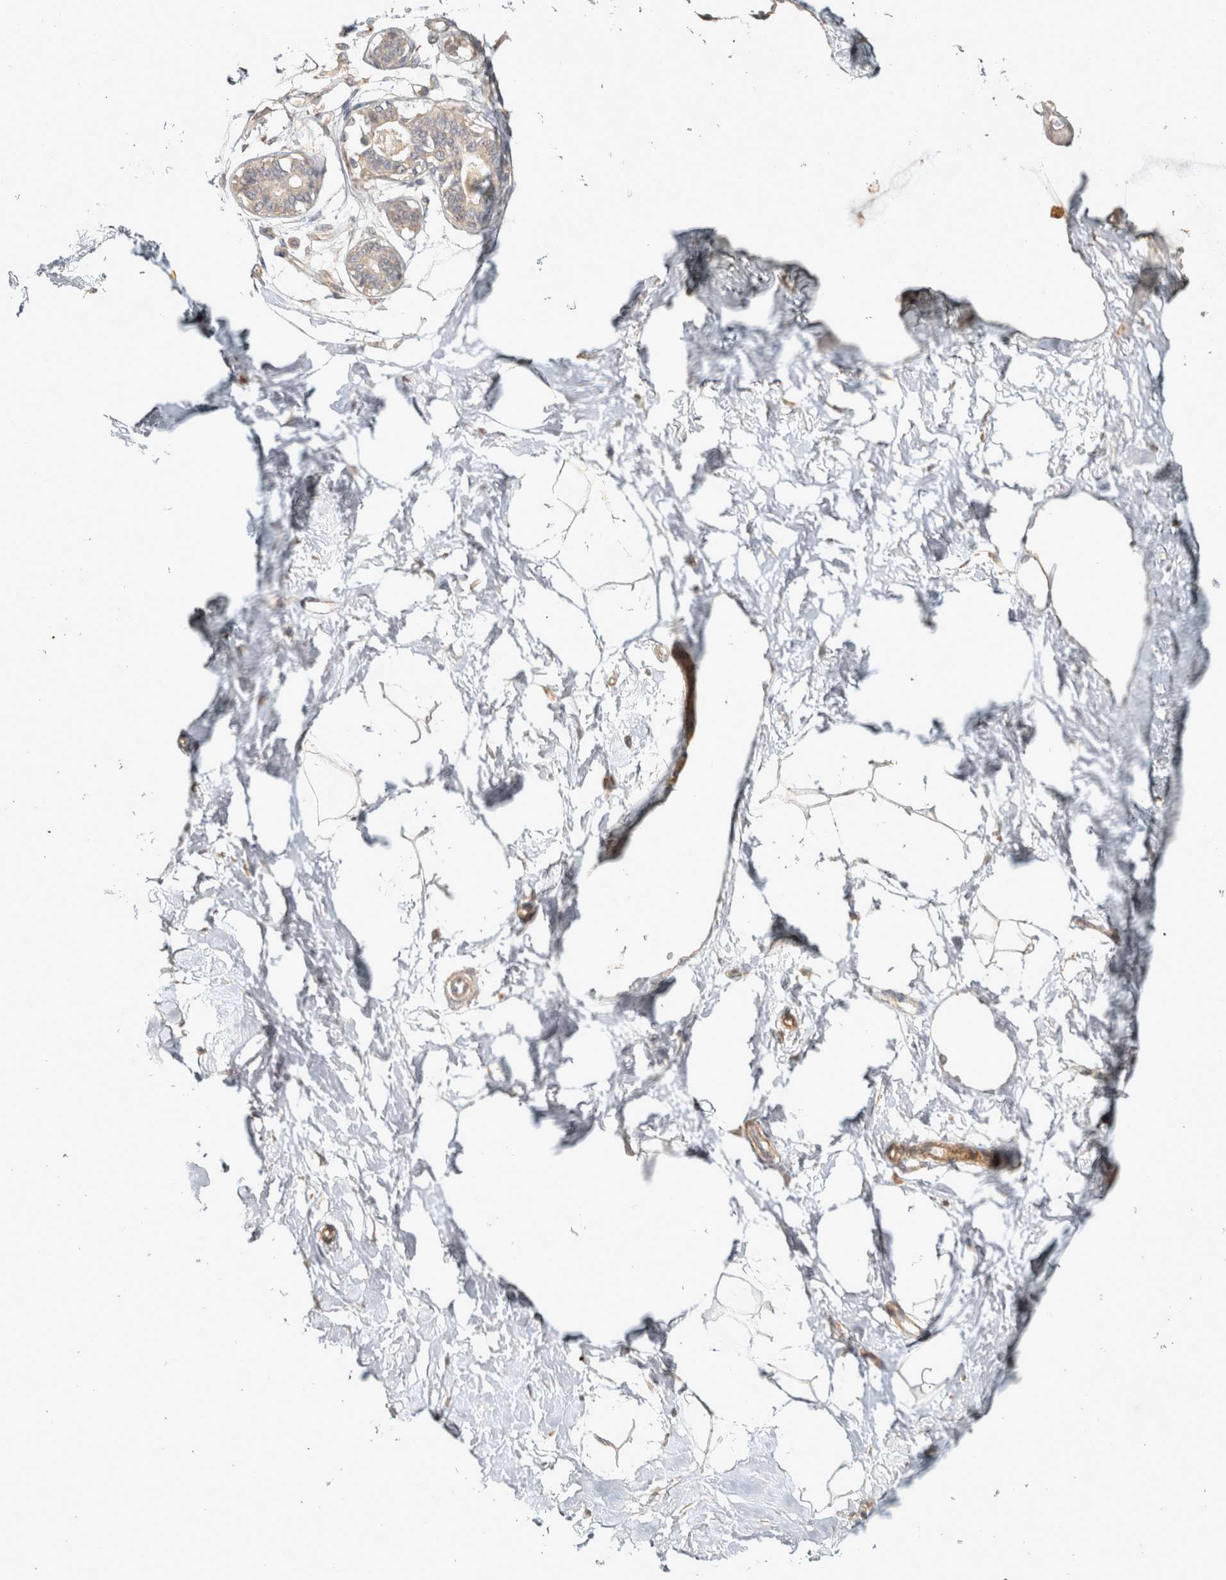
{"staining": {"intensity": "weak", "quantity": ">75%", "location": "cytoplasmic/membranous"}, "tissue": "breast", "cell_type": "Adipocytes", "image_type": "normal", "snomed": [{"axis": "morphology", "description": "Normal tissue, NOS"}, {"axis": "topography", "description": "Breast"}], "caption": "DAB immunohistochemical staining of benign breast reveals weak cytoplasmic/membranous protein expression in about >75% of adipocytes.", "gene": "OSTN", "patient": {"sex": "female", "age": 45}}